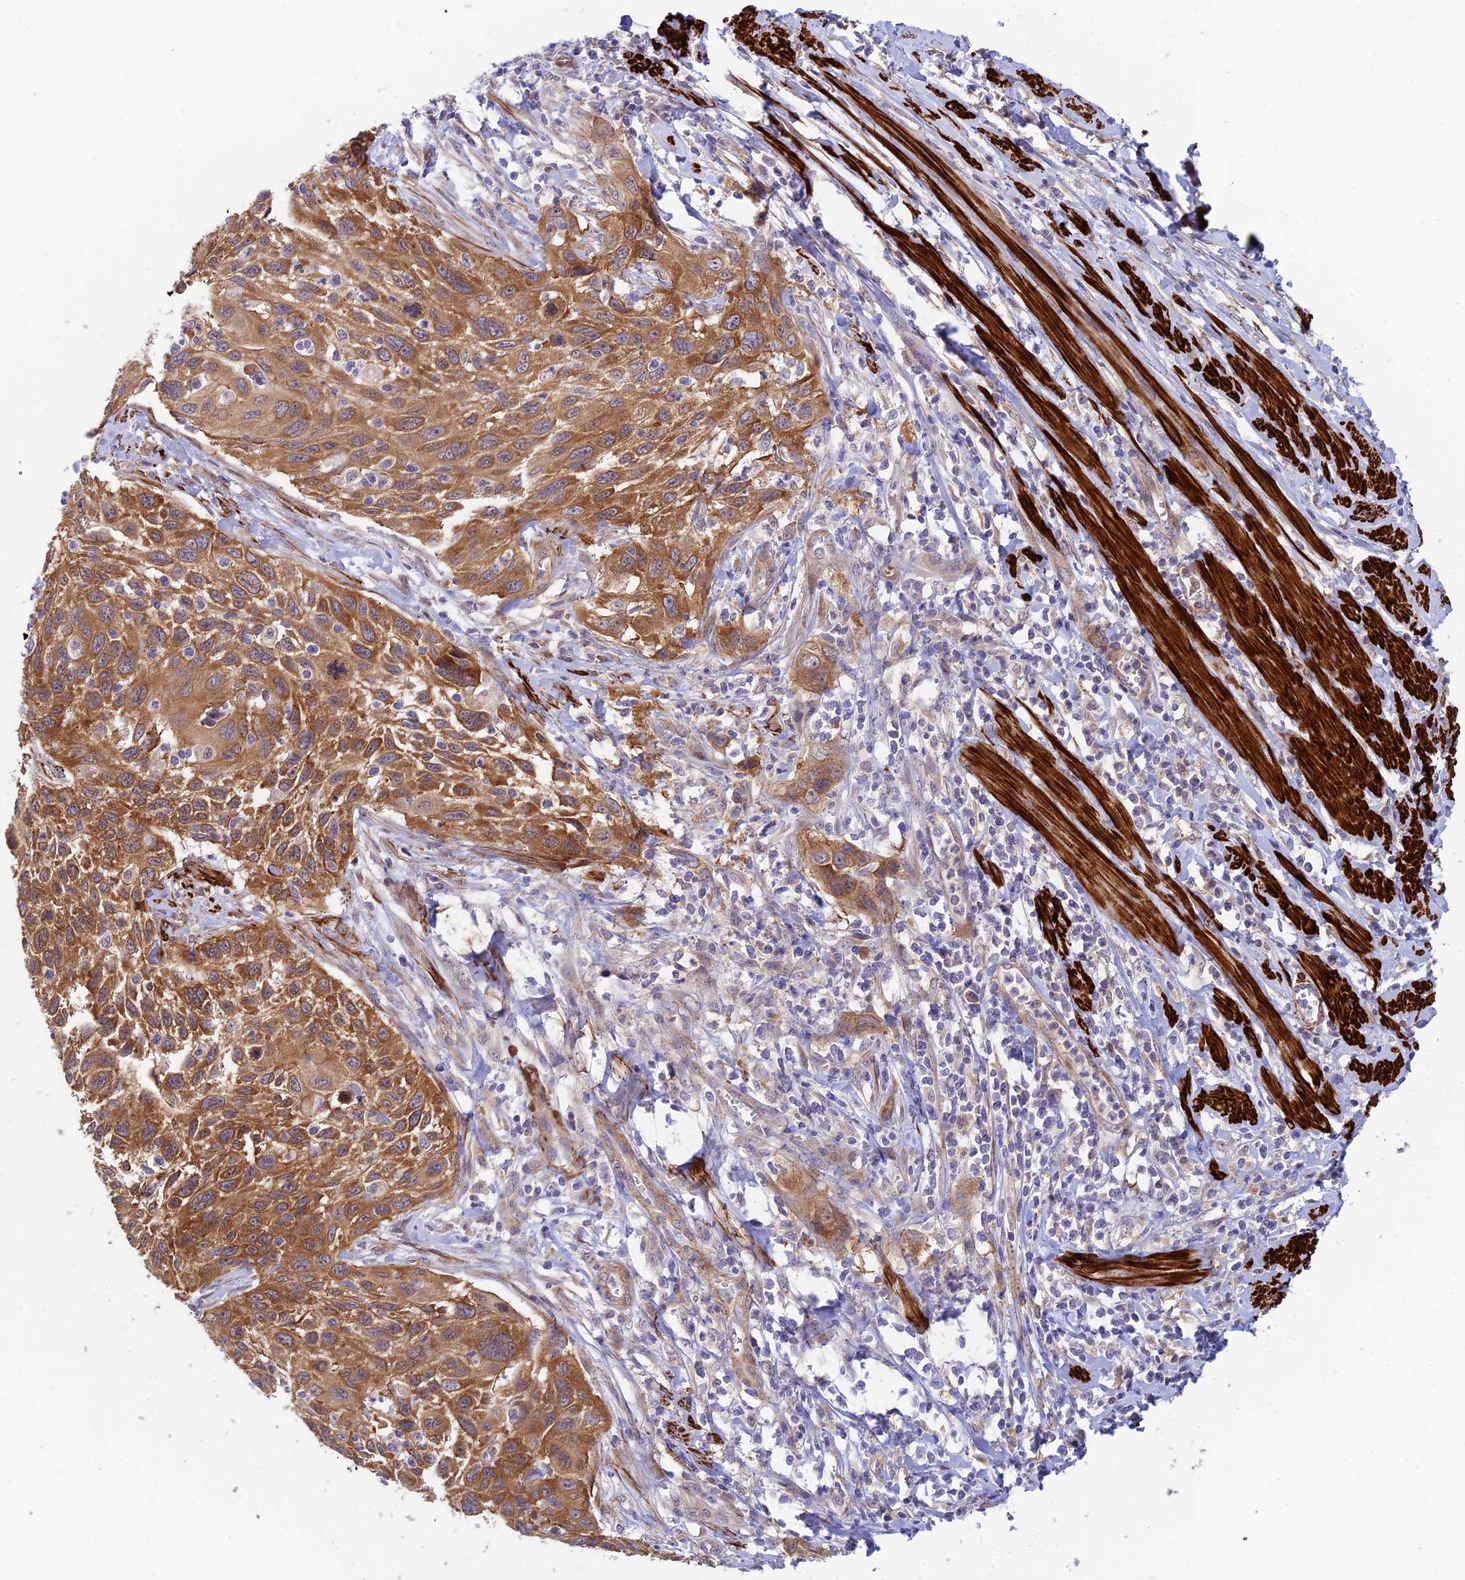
{"staining": {"intensity": "moderate", "quantity": ">75%", "location": "cytoplasmic/membranous"}, "tissue": "cervical cancer", "cell_type": "Tumor cells", "image_type": "cancer", "snomed": [{"axis": "morphology", "description": "Squamous cell carcinoma, NOS"}, {"axis": "topography", "description": "Cervix"}], "caption": "Tumor cells exhibit medium levels of moderate cytoplasmic/membranous staining in approximately >75% of cells in human cervical cancer.", "gene": "ANKRD50", "patient": {"sex": "female", "age": 70}}